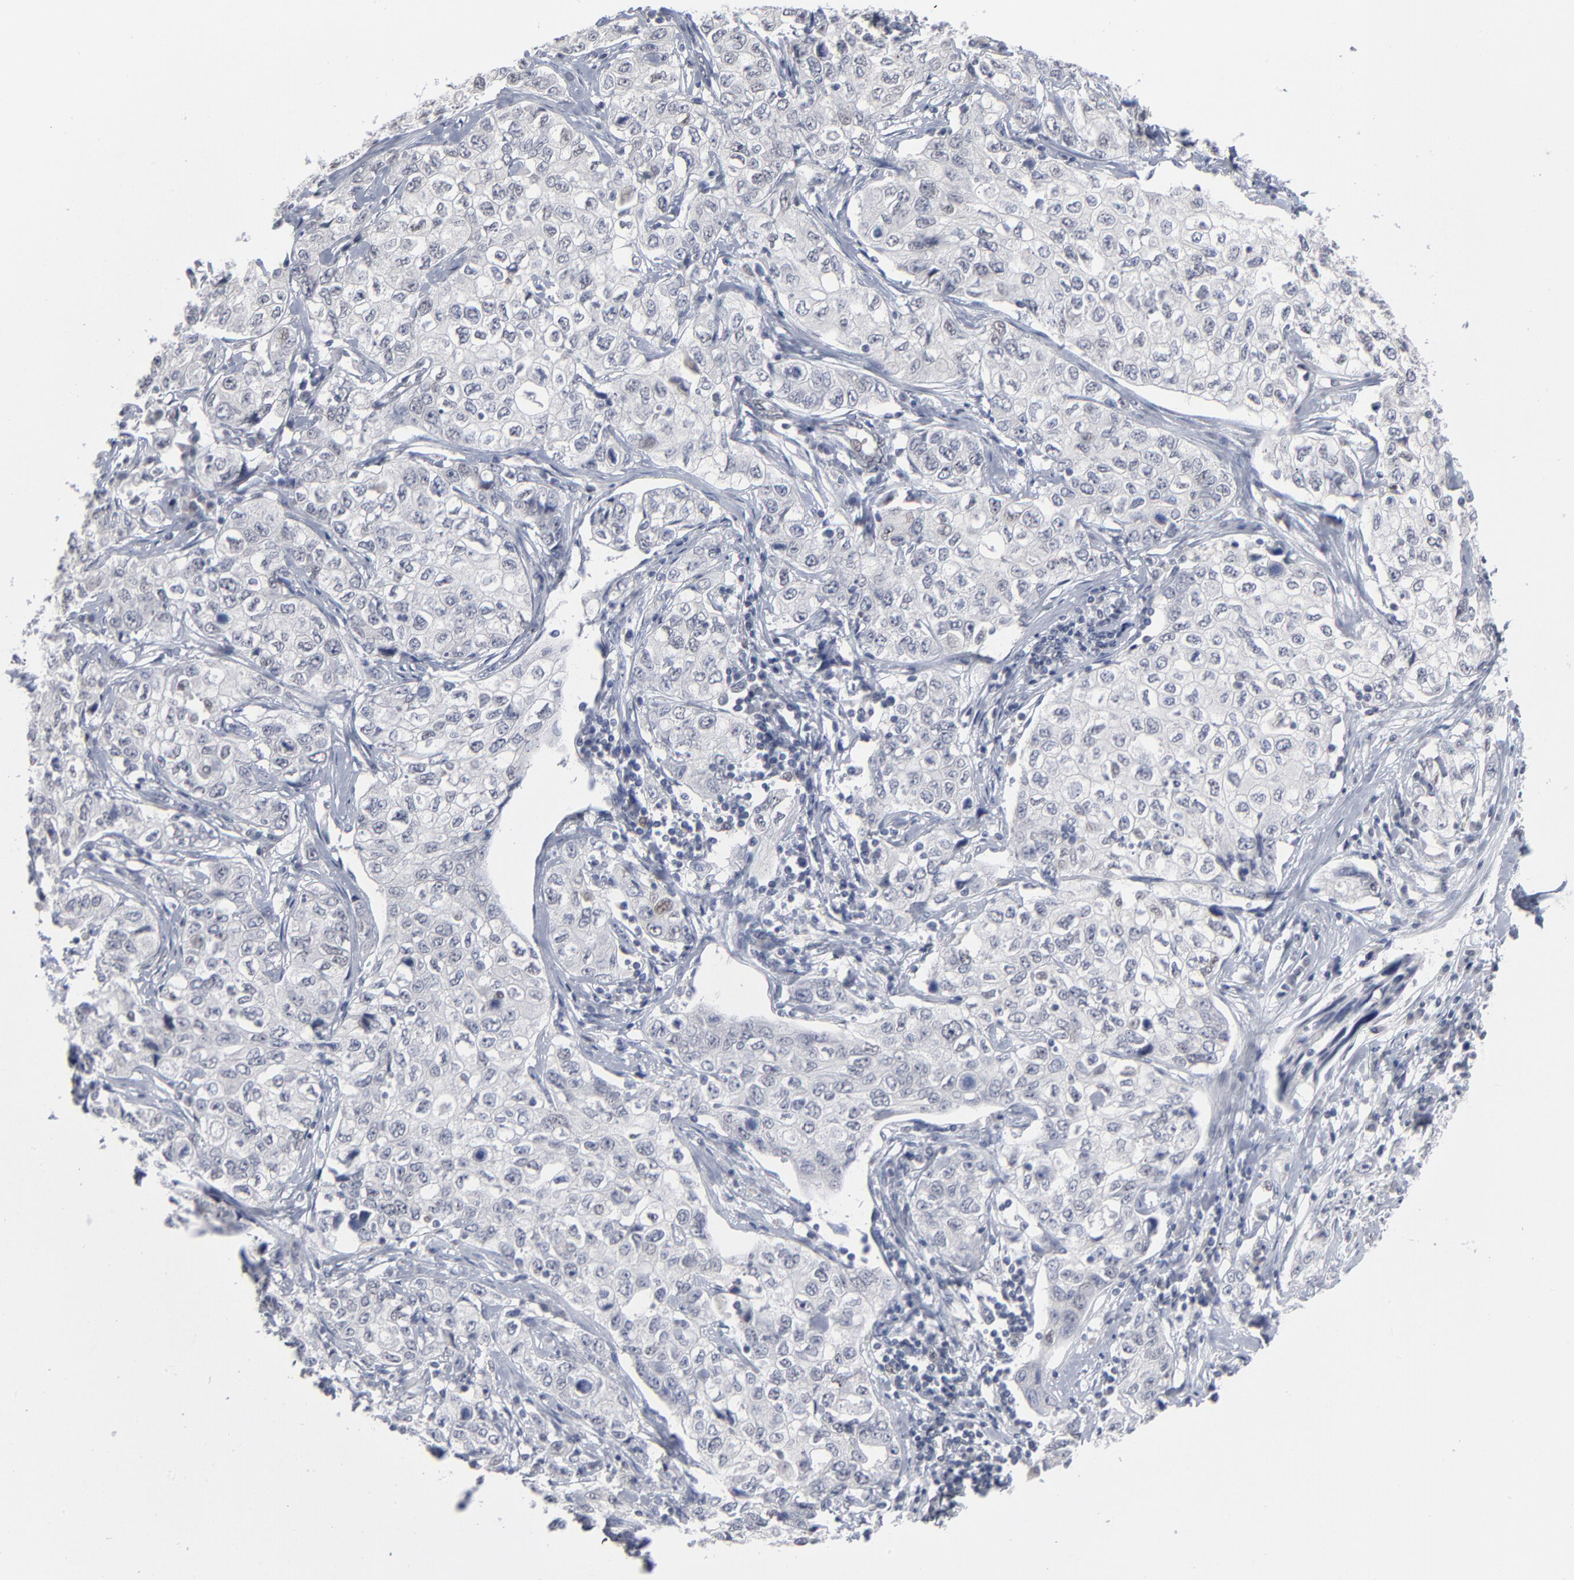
{"staining": {"intensity": "negative", "quantity": "none", "location": "none"}, "tissue": "stomach cancer", "cell_type": "Tumor cells", "image_type": "cancer", "snomed": [{"axis": "morphology", "description": "Adenocarcinoma, NOS"}, {"axis": "topography", "description": "Stomach"}], "caption": "IHC photomicrograph of neoplastic tissue: human stomach adenocarcinoma stained with DAB shows no significant protein expression in tumor cells.", "gene": "FOXN2", "patient": {"sex": "male", "age": 48}}